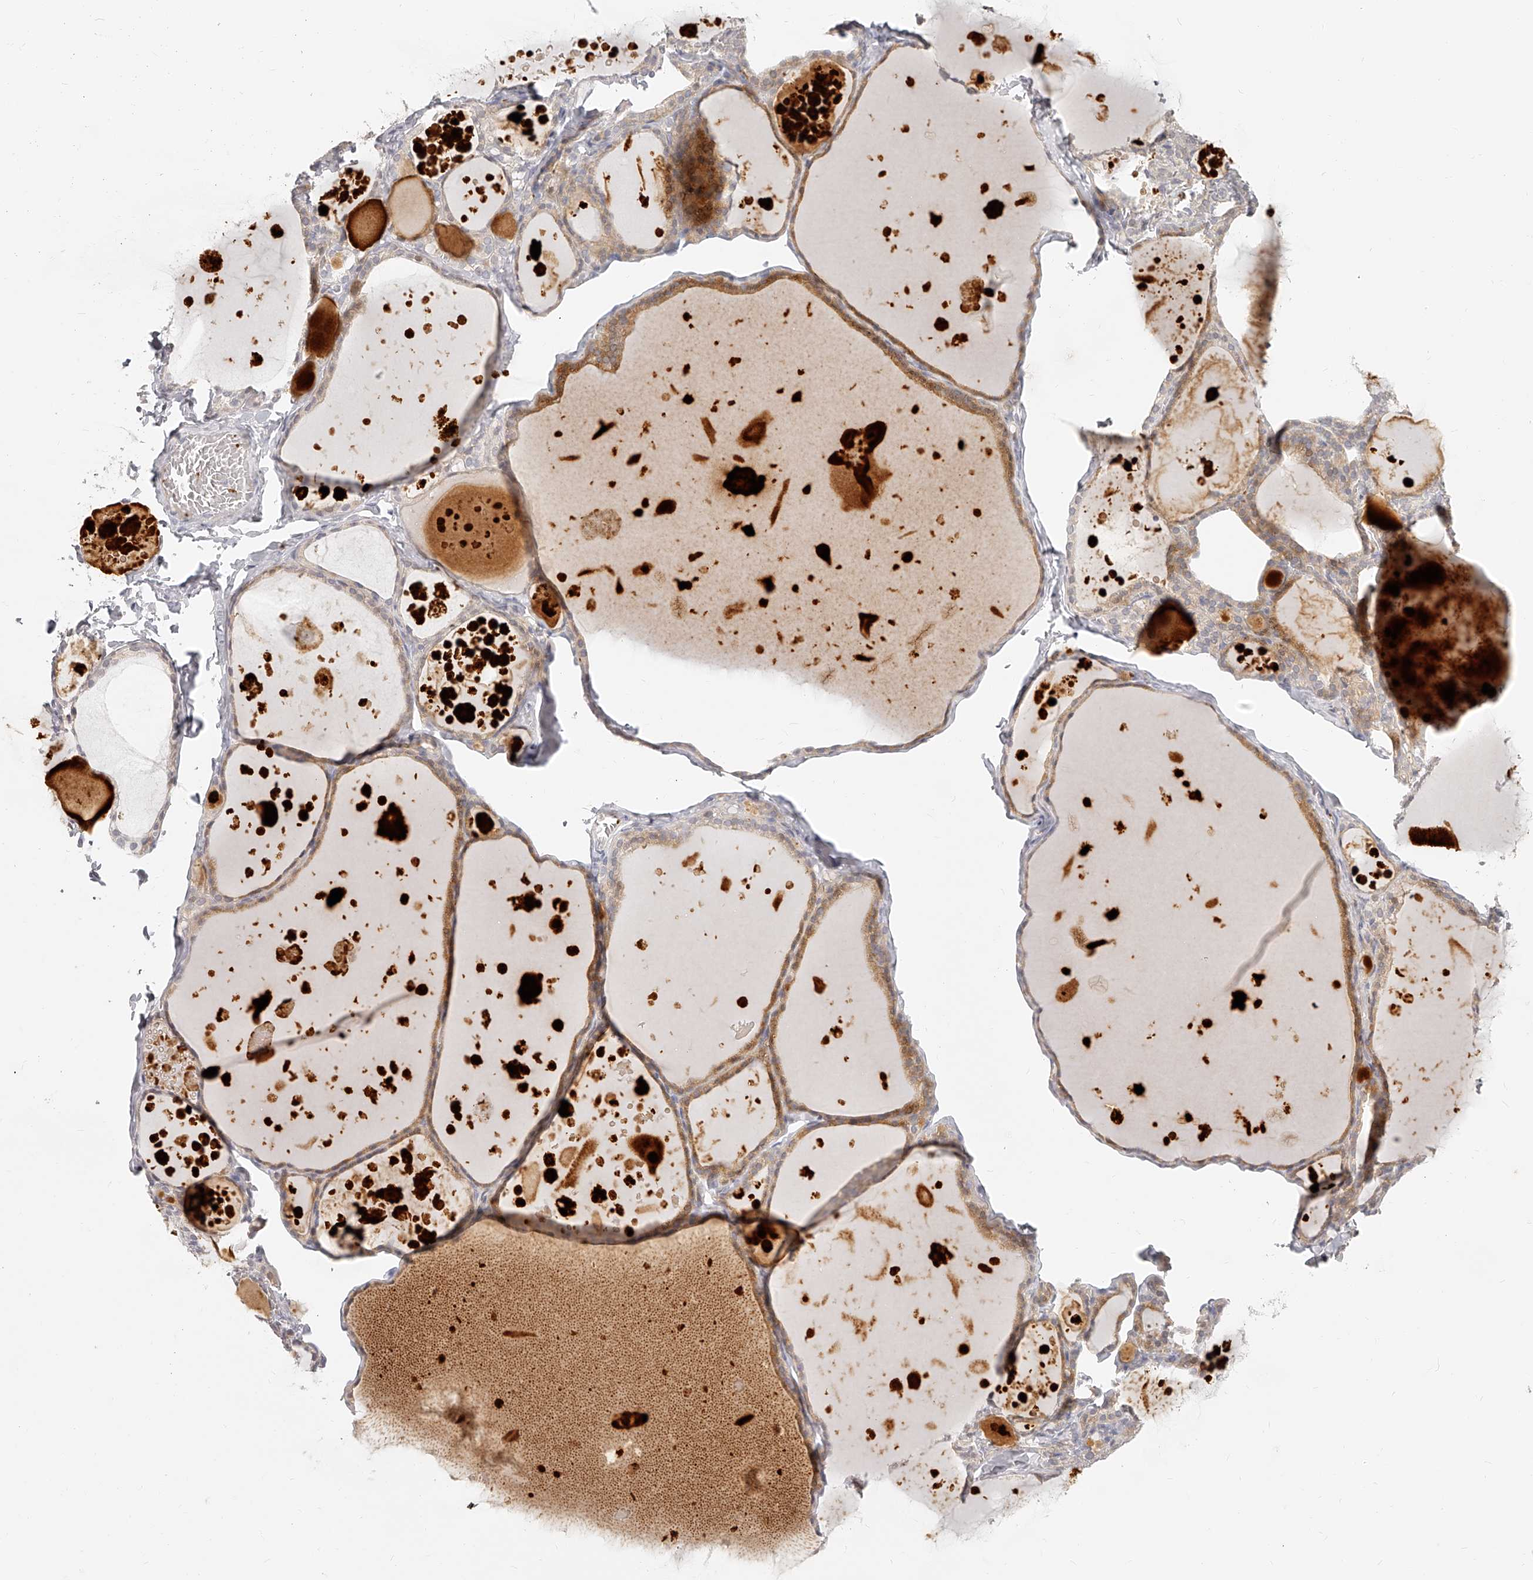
{"staining": {"intensity": "moderate", "quantity": "25%-75%", "location": "cytoplasmic/membranous"}, "tissue": "thyroid gland", "cell_type": "Glandular cells", "image_type": "normal", "snomed": [{"axis": "morphology", "description": "Normal tissue, NOS"}, {"axis": "topography", "description": "Thyroid gland"}], "caption": "This histopathology image exhibits normal thyroid gland stained with immunohistochemistry to label a protein in brown. The cytoplasmic/membranous of glandular cells show moderate positivity for the protein. Nuclei are counter-stained blue.", "gene": "ITGB3", "patient": {"sex": "male", "age": 56}}